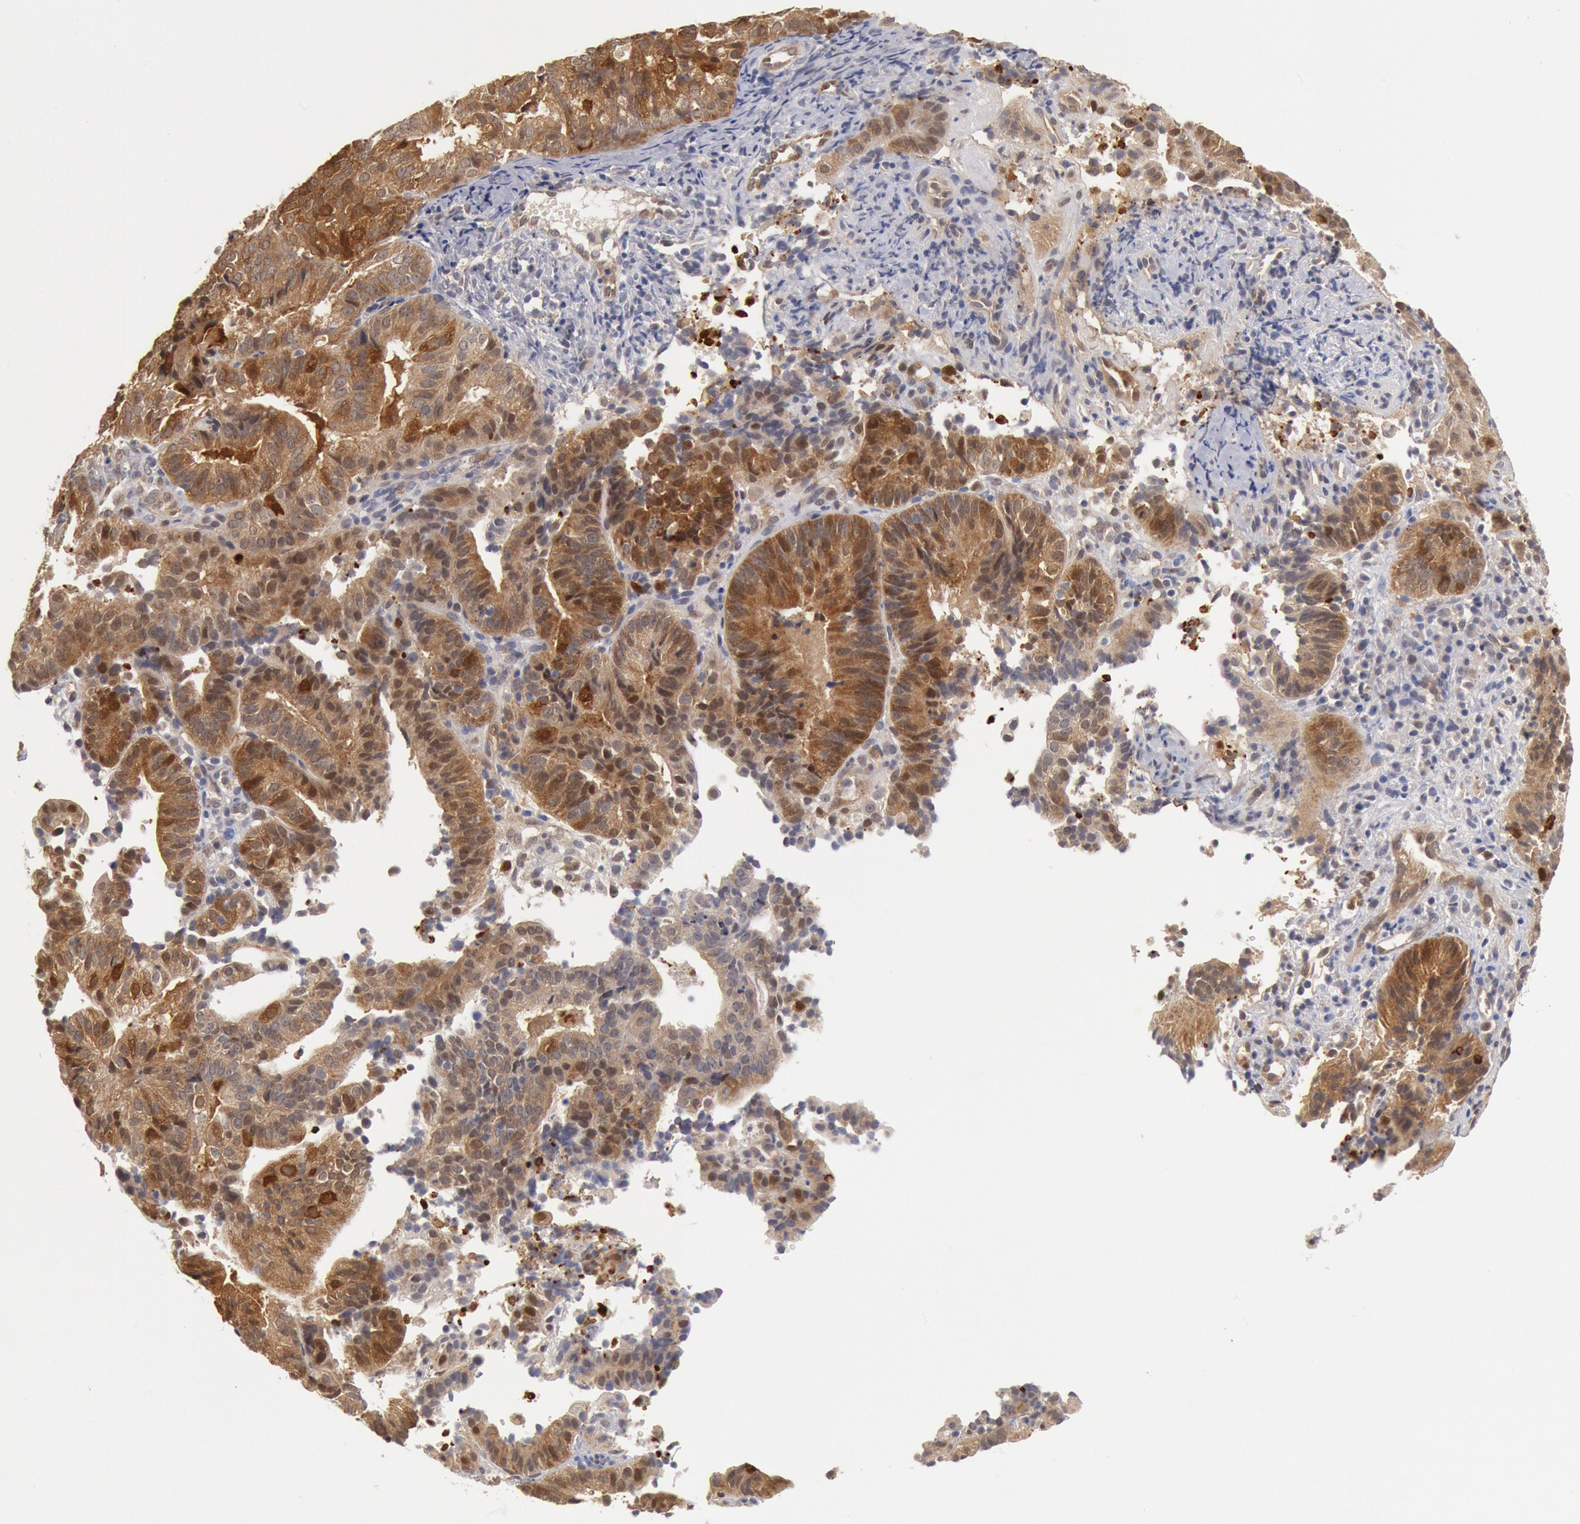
{"staining": {"intensity": "moderate", "quantity": "<25%", "location": "cytoplasmic/membranous,nuclear"}, "tissue": "cervical cancer", "cell_type": "Tumor cells", "image_type": "cancer", "snomed": [{"axis": "morphology", "description": "Adenocarcinoma, NOS"}, {"axis": "topography", "description": "Cervix"}], "caption": "High-magnification brightfield microscopy of cervical cancer stained with DAB (brown) and counterstained with hematoxylin (blue). tumor cells exhibit moderate cytoplasmic/membranous and nuclear positivity is seen in about<25% of cells.", "gene": "DNAJA1", "patient": {"sex": "female", "age": 60}}